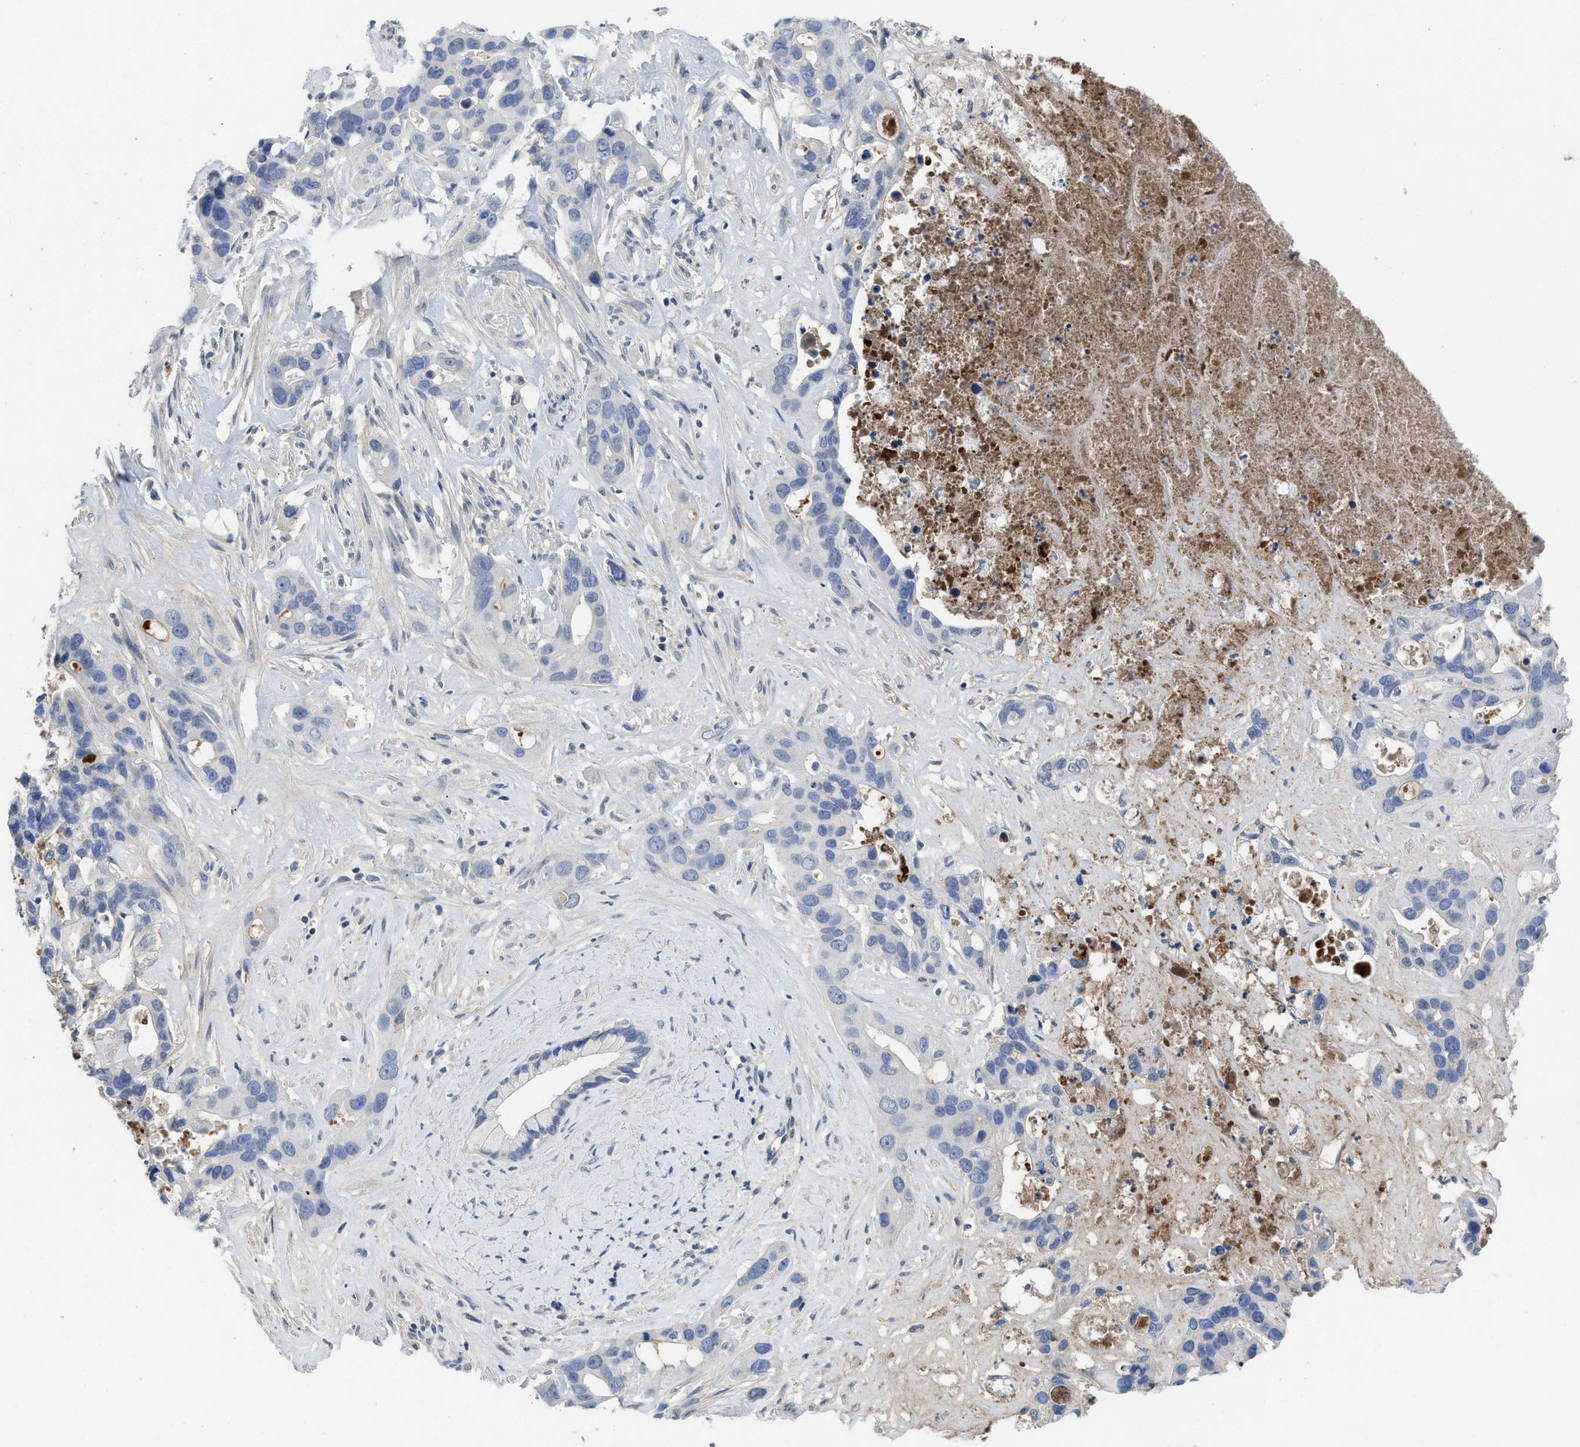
{"staining": {"intensity": "negative", "quantity": "none", "location": "none"}, "tissue": "liver cancer", "cell_type": "Tumor cells", "image_type": "cancer", "snomed": [{"axis": "morphology", "description": "Cholangiocarcinoma"}, {"axis": "topography", "description": "Liver"}], "caption": "This is a photomicrograph of IHC staining of liver cancer, which shows no staining in tumor cells.", "gene": "HPX", "patient": {"sex": "female", "age": 65}}